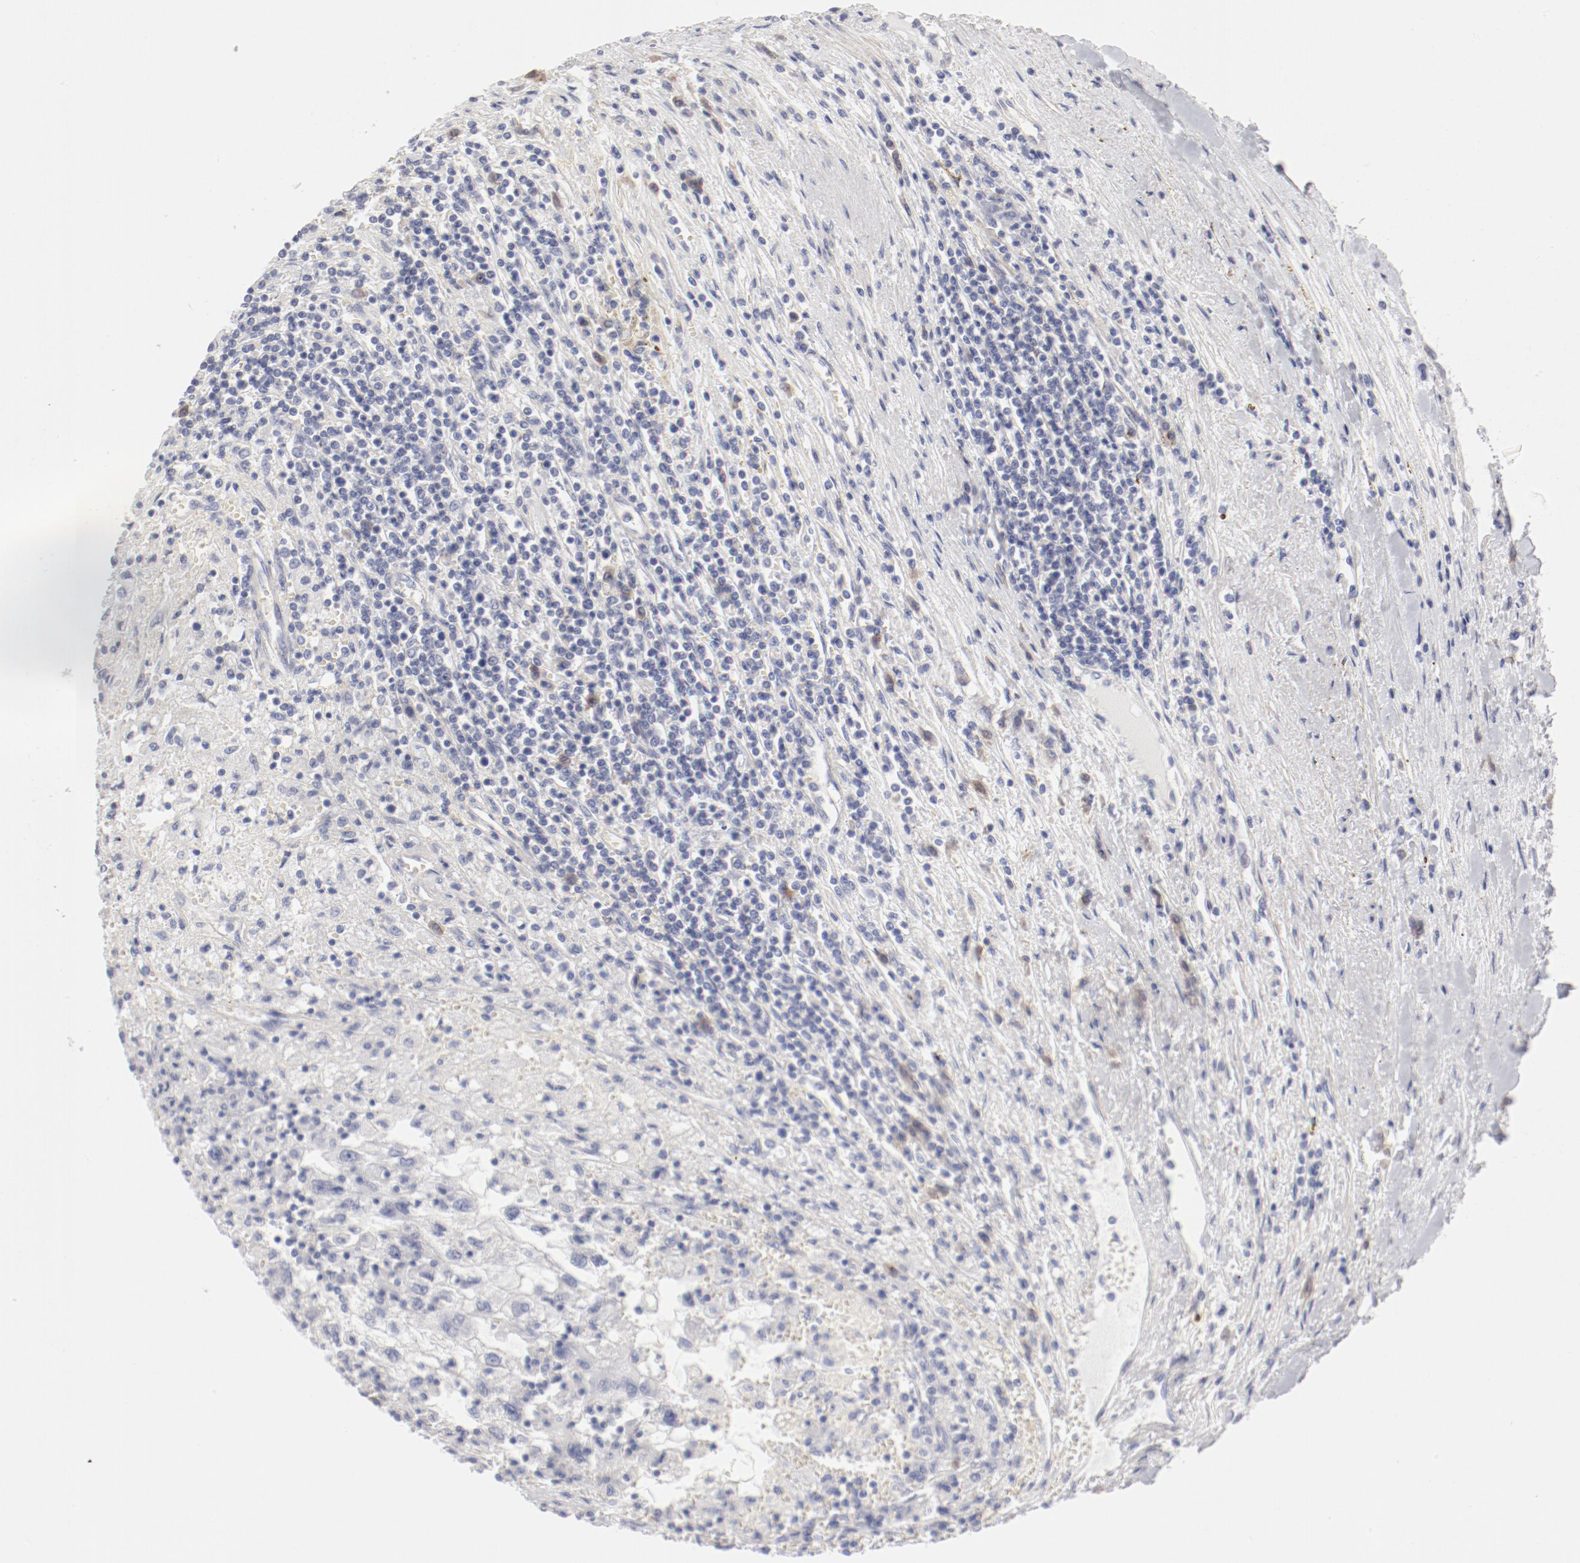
{"staining": {"intensity": "negative", "quantity": "none", "location": "none"}, "tissue": "renal cancer", "cell_type": "Tumor cells", "image_type": "cancer", "snomed": [{"axis": "morphology", "description": "Normal tissue, NOS"}, {"axis": "morphology", "description": "Adenocarcinoma, NOS"}, {"axis": "topography", "description": "Kidney"}], "caption": "This micrograph is of renal cancer (adenocarcinoma) stained with immunohistochemistry (IHC) to label a protein in brown with the nuclei are counter-stained blue. There is no expression in tumor cells.", "gene": "LAX1", "patient": {"sex": "male", "age": 71}}